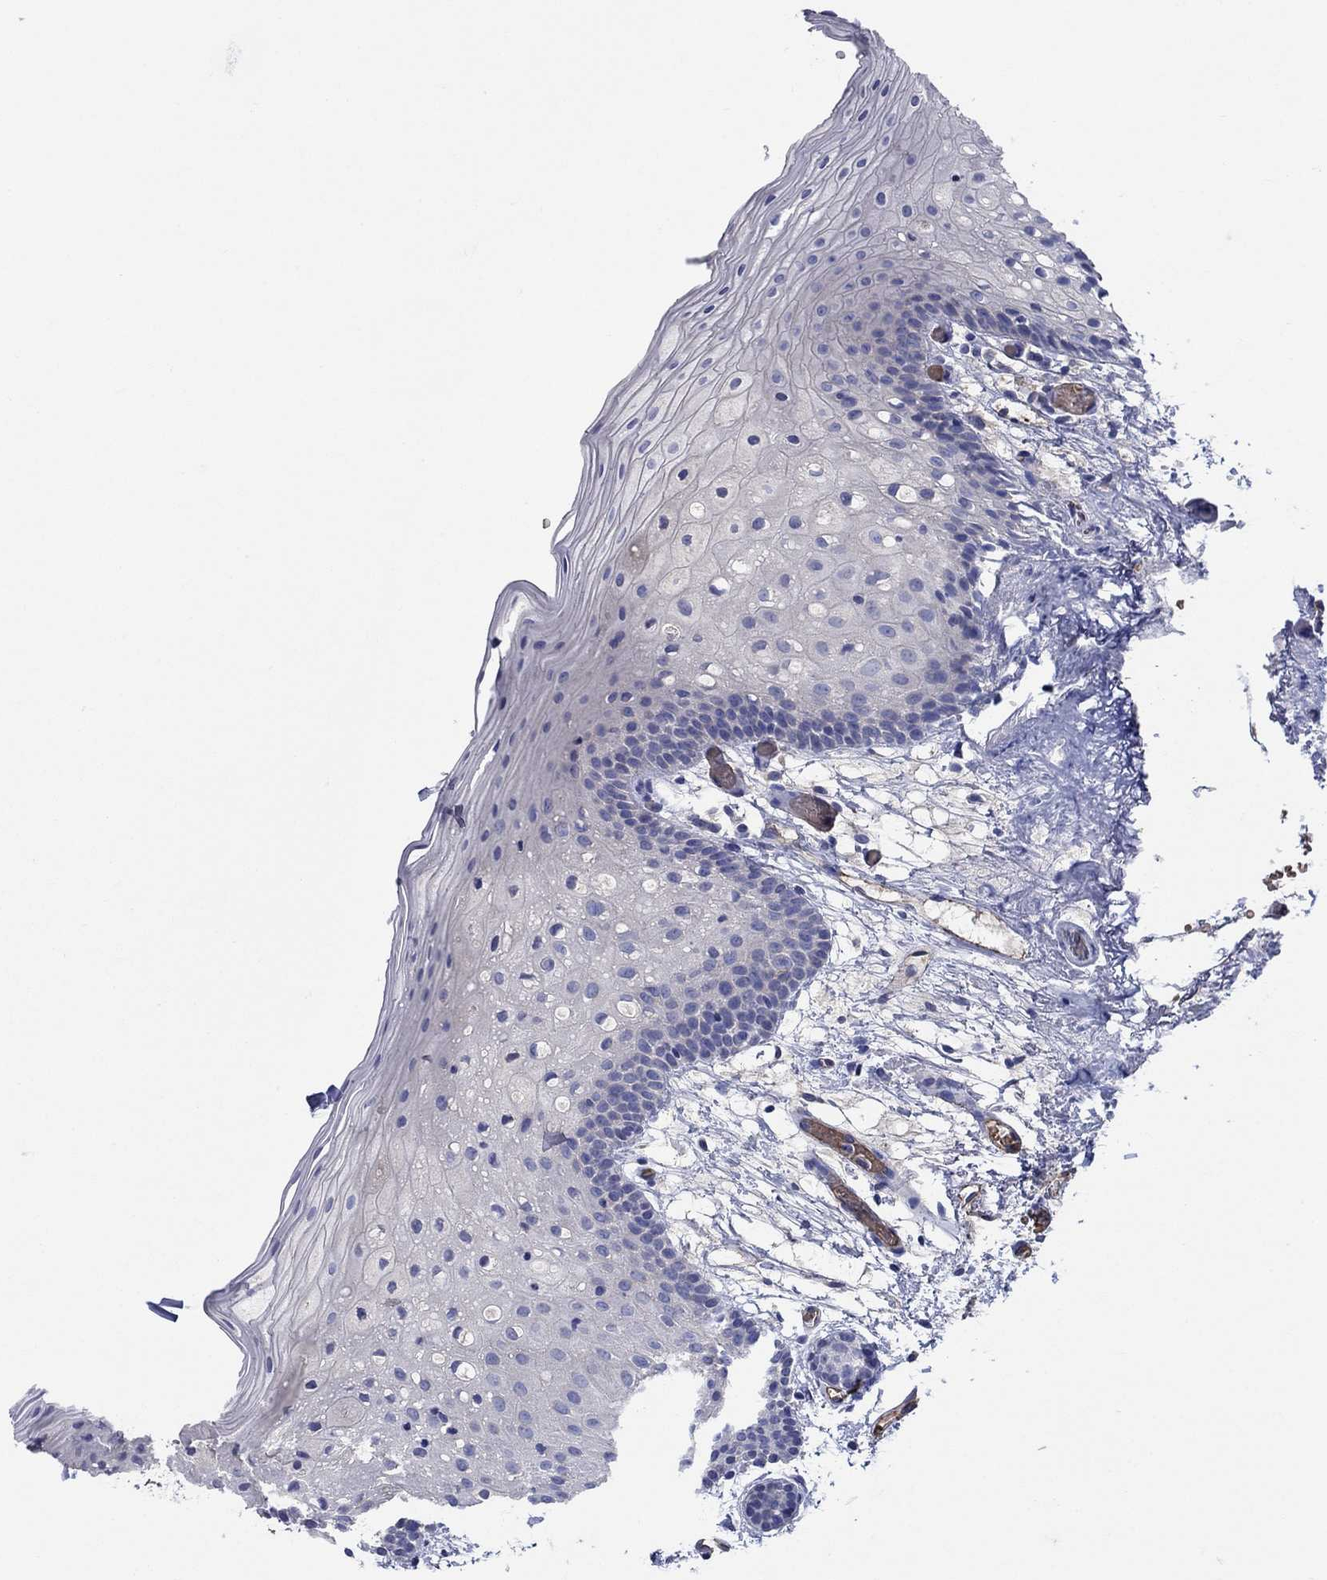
{"staining": {"intensity": "negative", "quantity": "none", "location": "none"}, "tissue": "oral mucosa", "cell_type": "Squamous epithelial cells", "image_type": "normal", "snomed": [{"axis": "morphology", "description": "Normal tissue, NOS"}, {"axis": "topography", "description": "Oral tissue"}, {"axis": "topography", "description": "Tounge, NOS"}], "caption": "DAB (3,3'-diaminobenzidine) immunohistochemical staining of benign oral mucosa reveals no significant positivity in squamous epithelial cells.", "gene": "FLNC", "patient": {"sex": "female", "age": 83}}